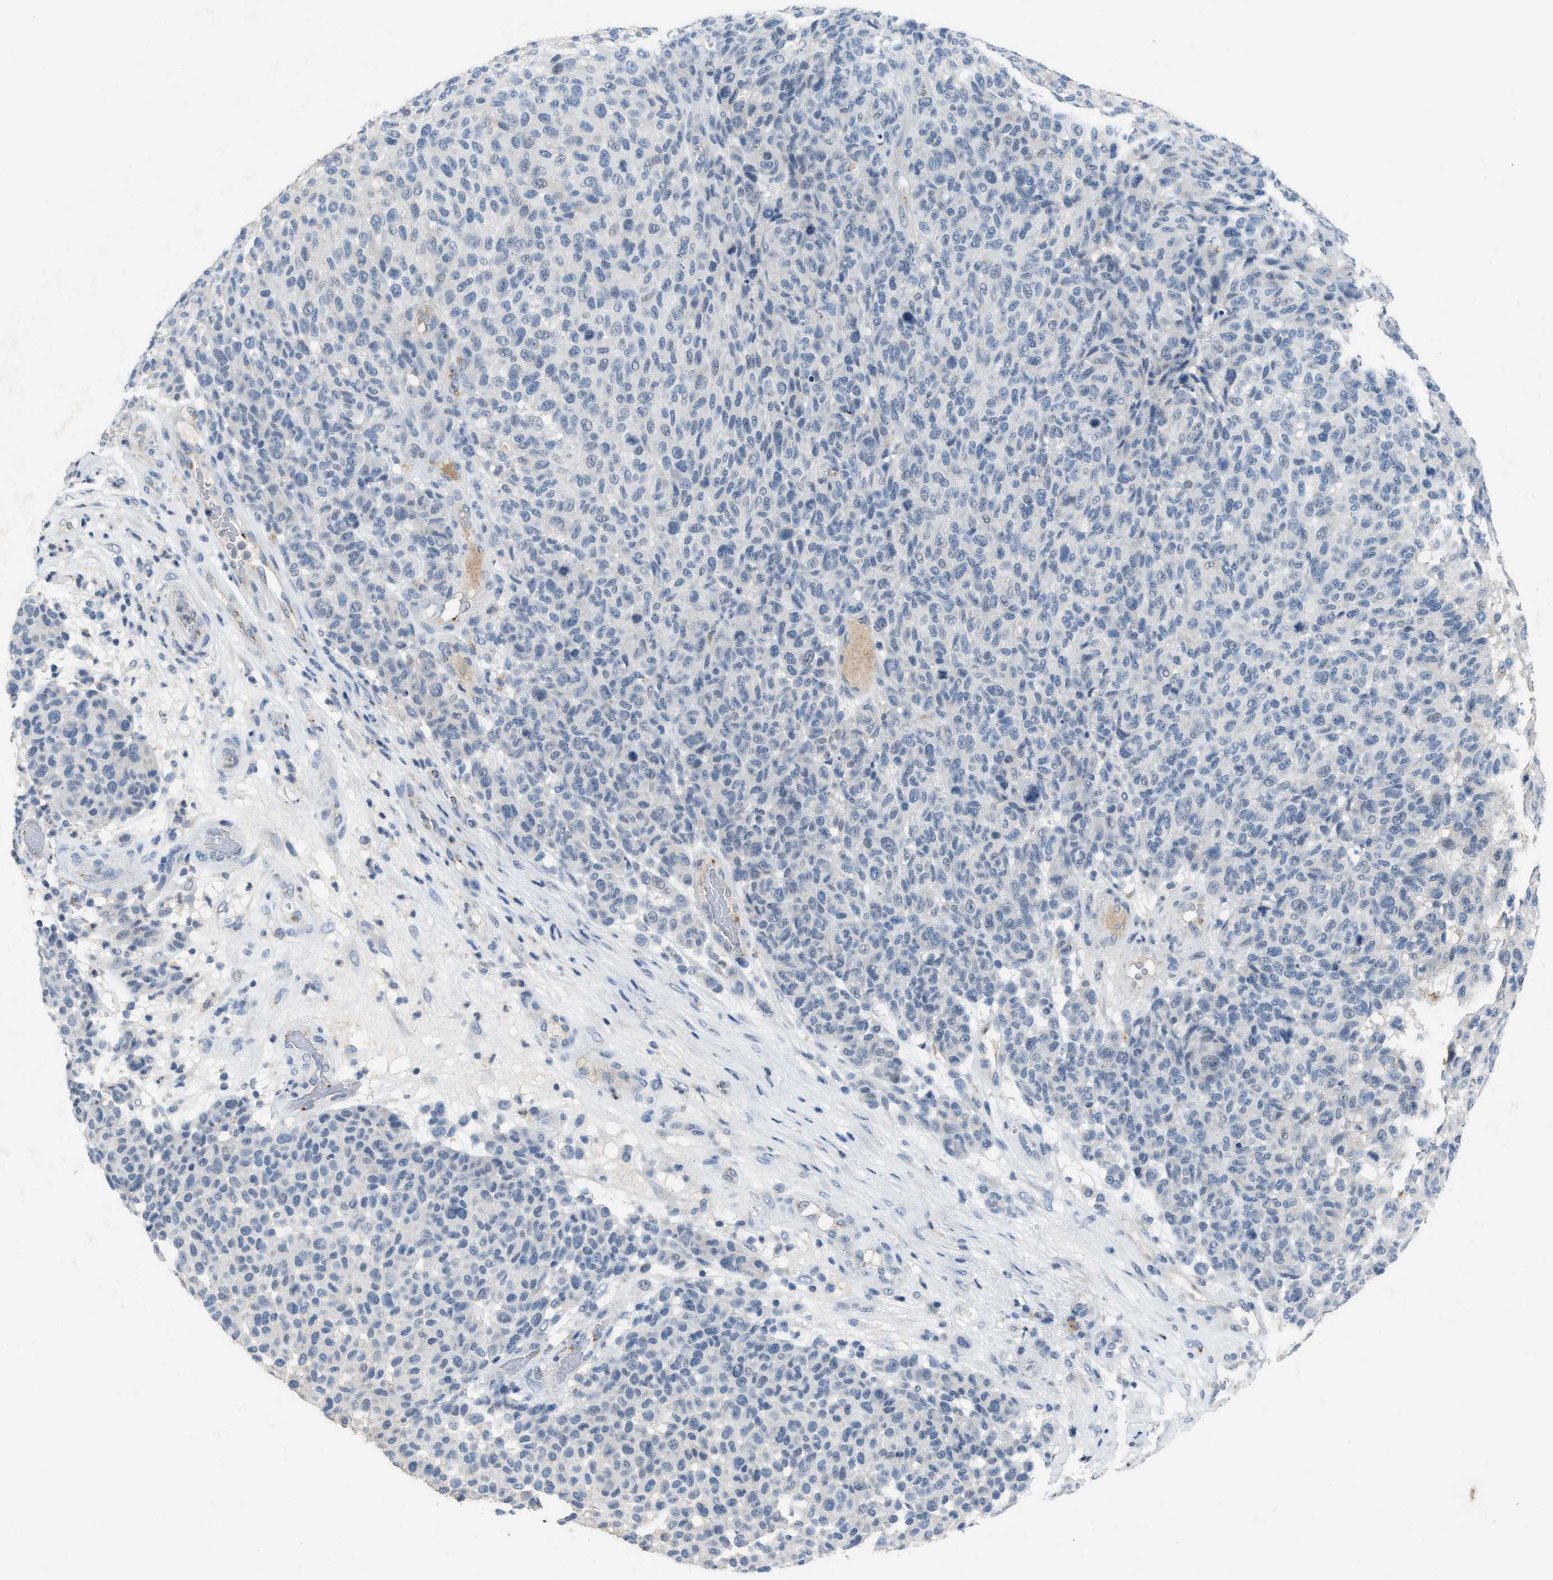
{"staining": {"intensity": "negative", "quantity": "none", "location": "none"}, "tissue": "melanoma", "cell_type": "Tumor cells", "image_type": "cancer", "snomed": [{"axis": "morphology", "description": "Malignant melanoma, NOS"}, {"axis": "topography", "description": "Skin"}], "caption": "Human malignant melanoma stained for a protein using immunohistochemistry (IHC) exhibits no staining in tumor cells.", "gene": "SLC5A5", "patient": {"sex": "male", "age": 59}}